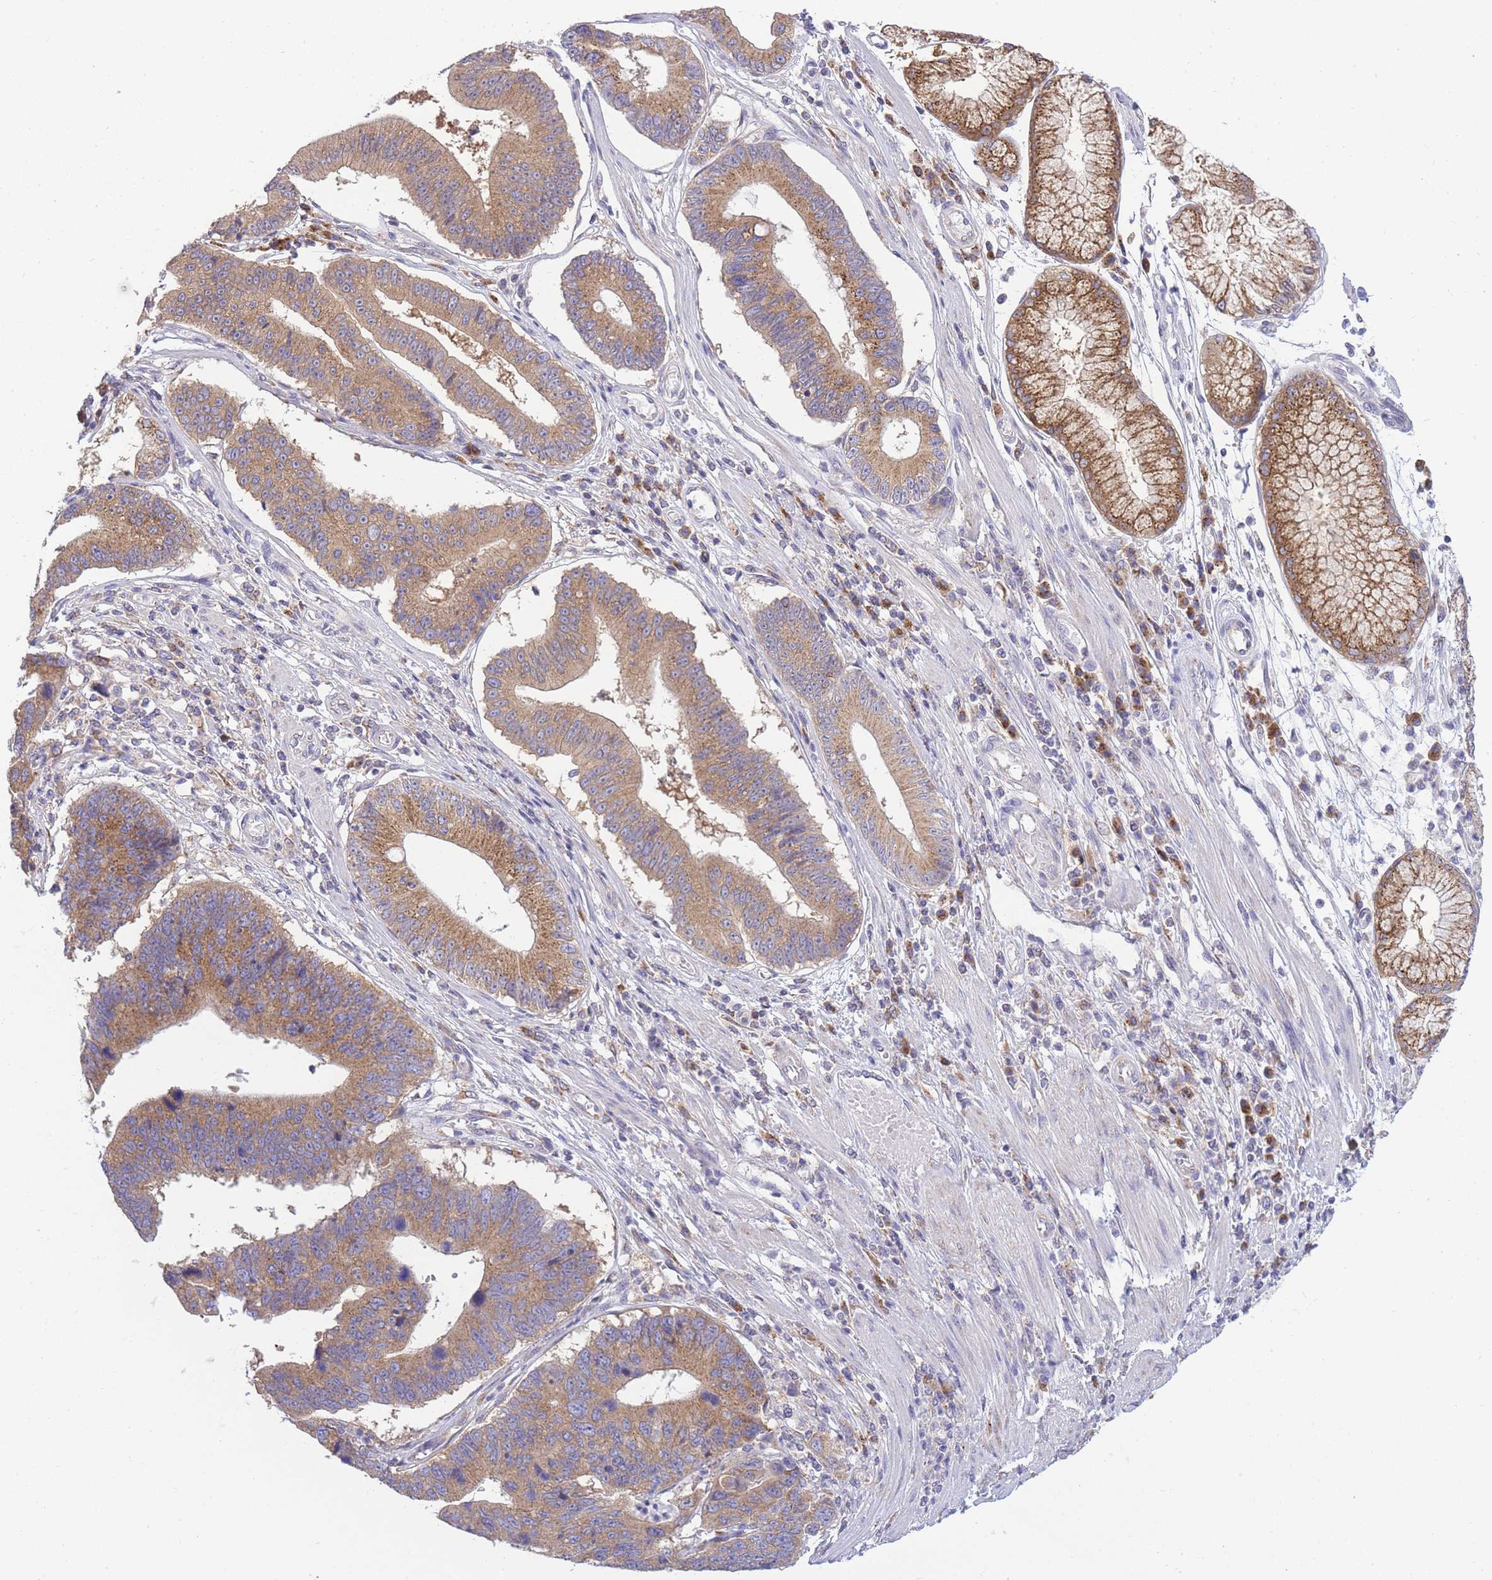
{"staining": {"intensity": "moderate", "quantity": ">75%", "location": "cytoplasmic/membranous"}, "tissue": "stomach cancer", "cell_type": "Tumor cells", "image_type": "cancer", "snomed": [{"axis": "morphology", "description": "Adenocarcinoma, NOS"}, {"axis": "topography", "description": "Stomach"}], "caption": "Approximately >75% of tumor cells in human adenocarcinoma (stomach) show moderate cytoplasmic/membranous protein expression as visualized by brown immunohistochemical staining.", "gene": "COPG2", "patient": {"sex": "male", "age": 59}}